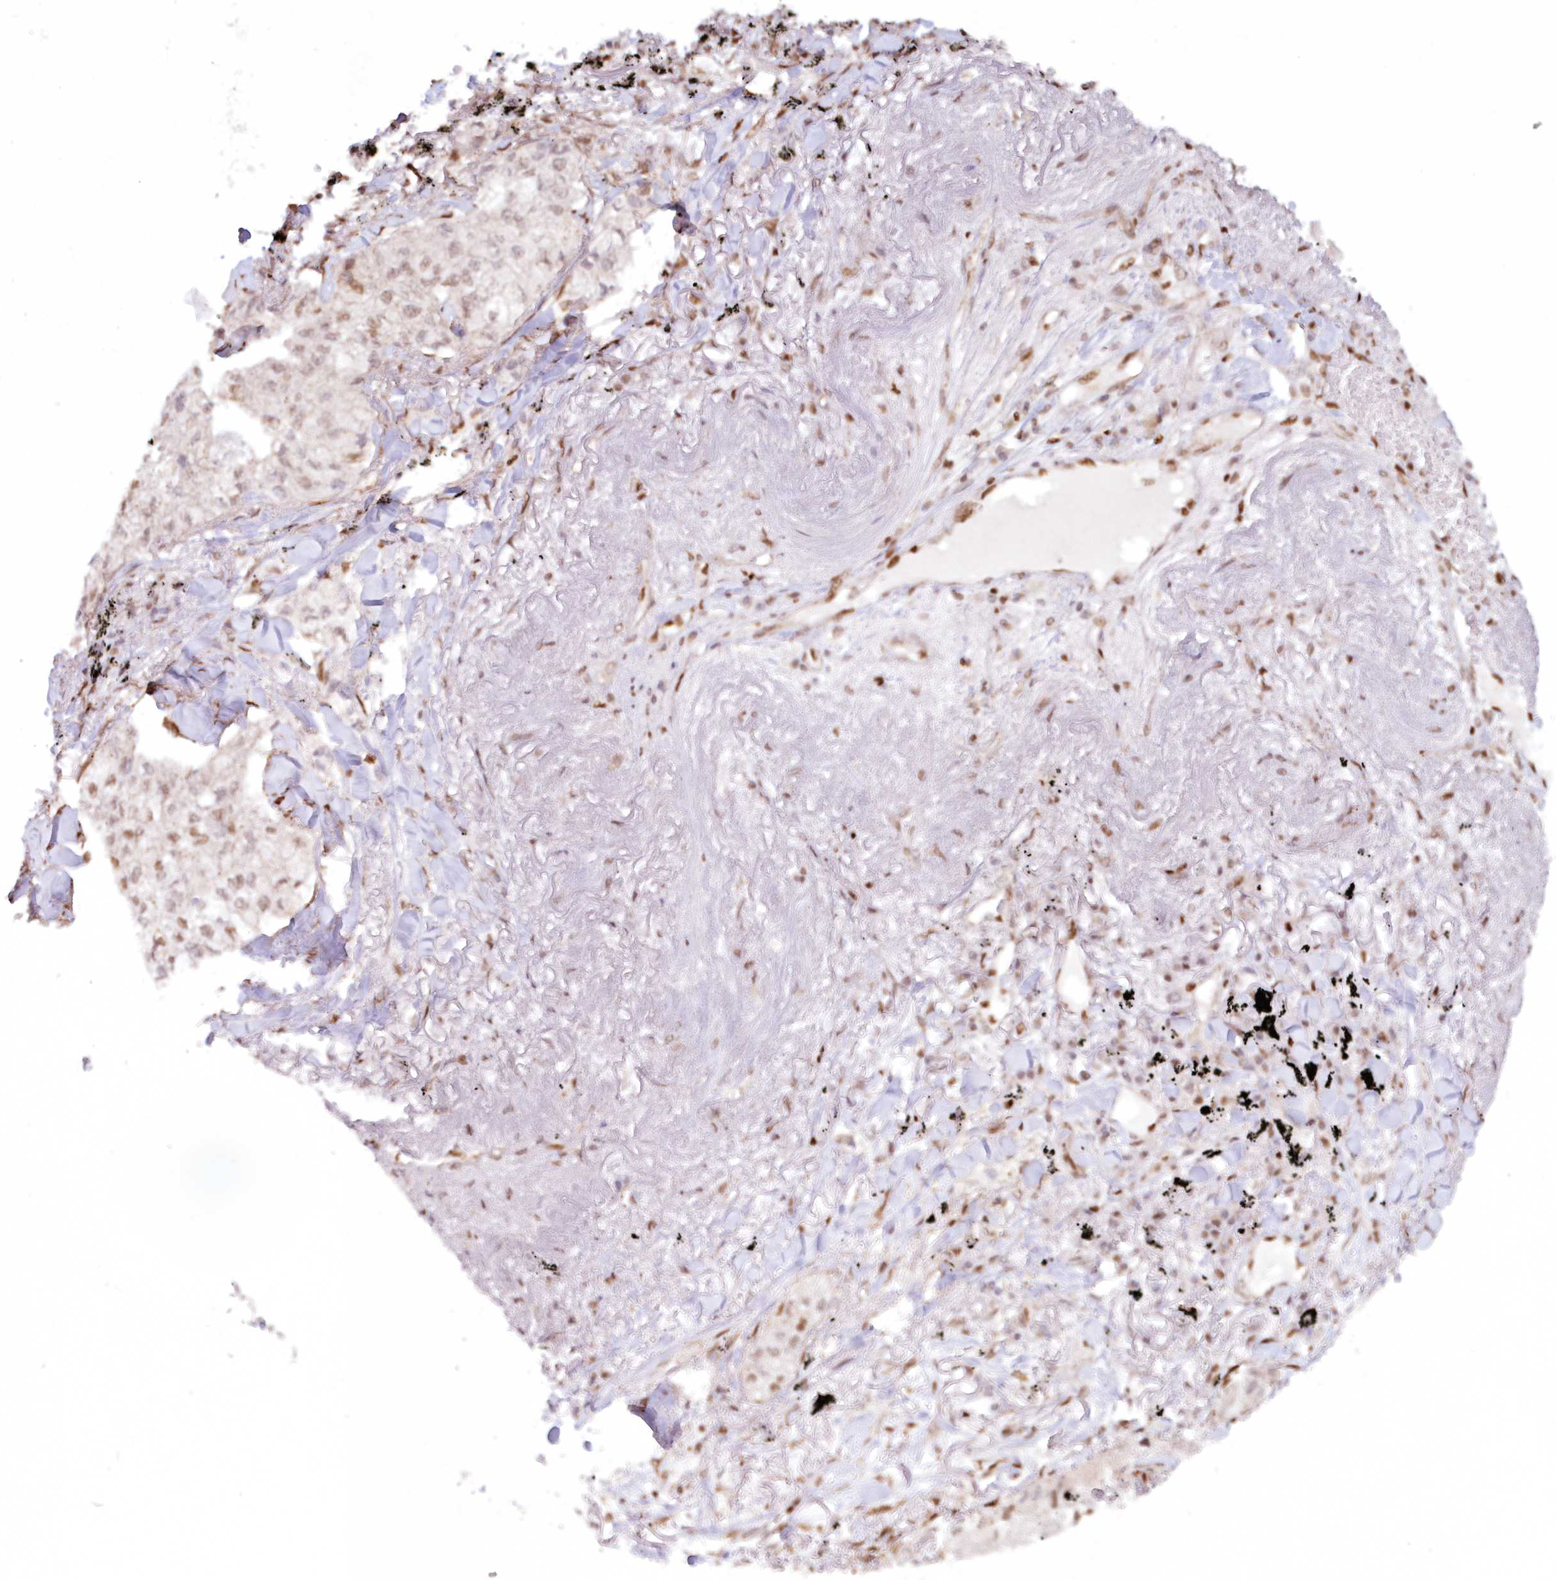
{"staining": {"intensity": "weak", "quantity": "25%-75%", "location": "nuclear"}, "tissue": "lung cancer", "cell_type": "Tumor cells", "image_type": "cancer", "snomed": [{"axis": "morphology", "description": "Adenocarcinoma, NOS"}, {"axis": "topography", "description": "Lung"}], "caption": "Immunohistochemical staining of human lung adenocarcinoma reveals low levels of weak nuclear protein expression in approximately 25%-75% of tumor cells. The staining was performed using DAB (3,3'-diaminobenzidine), with brown indicating positive protein expression. Nuclei are stained blue with hematoxylin.", "gene": "POLR2B", "patient": {"sex": "male", "age": 65}}